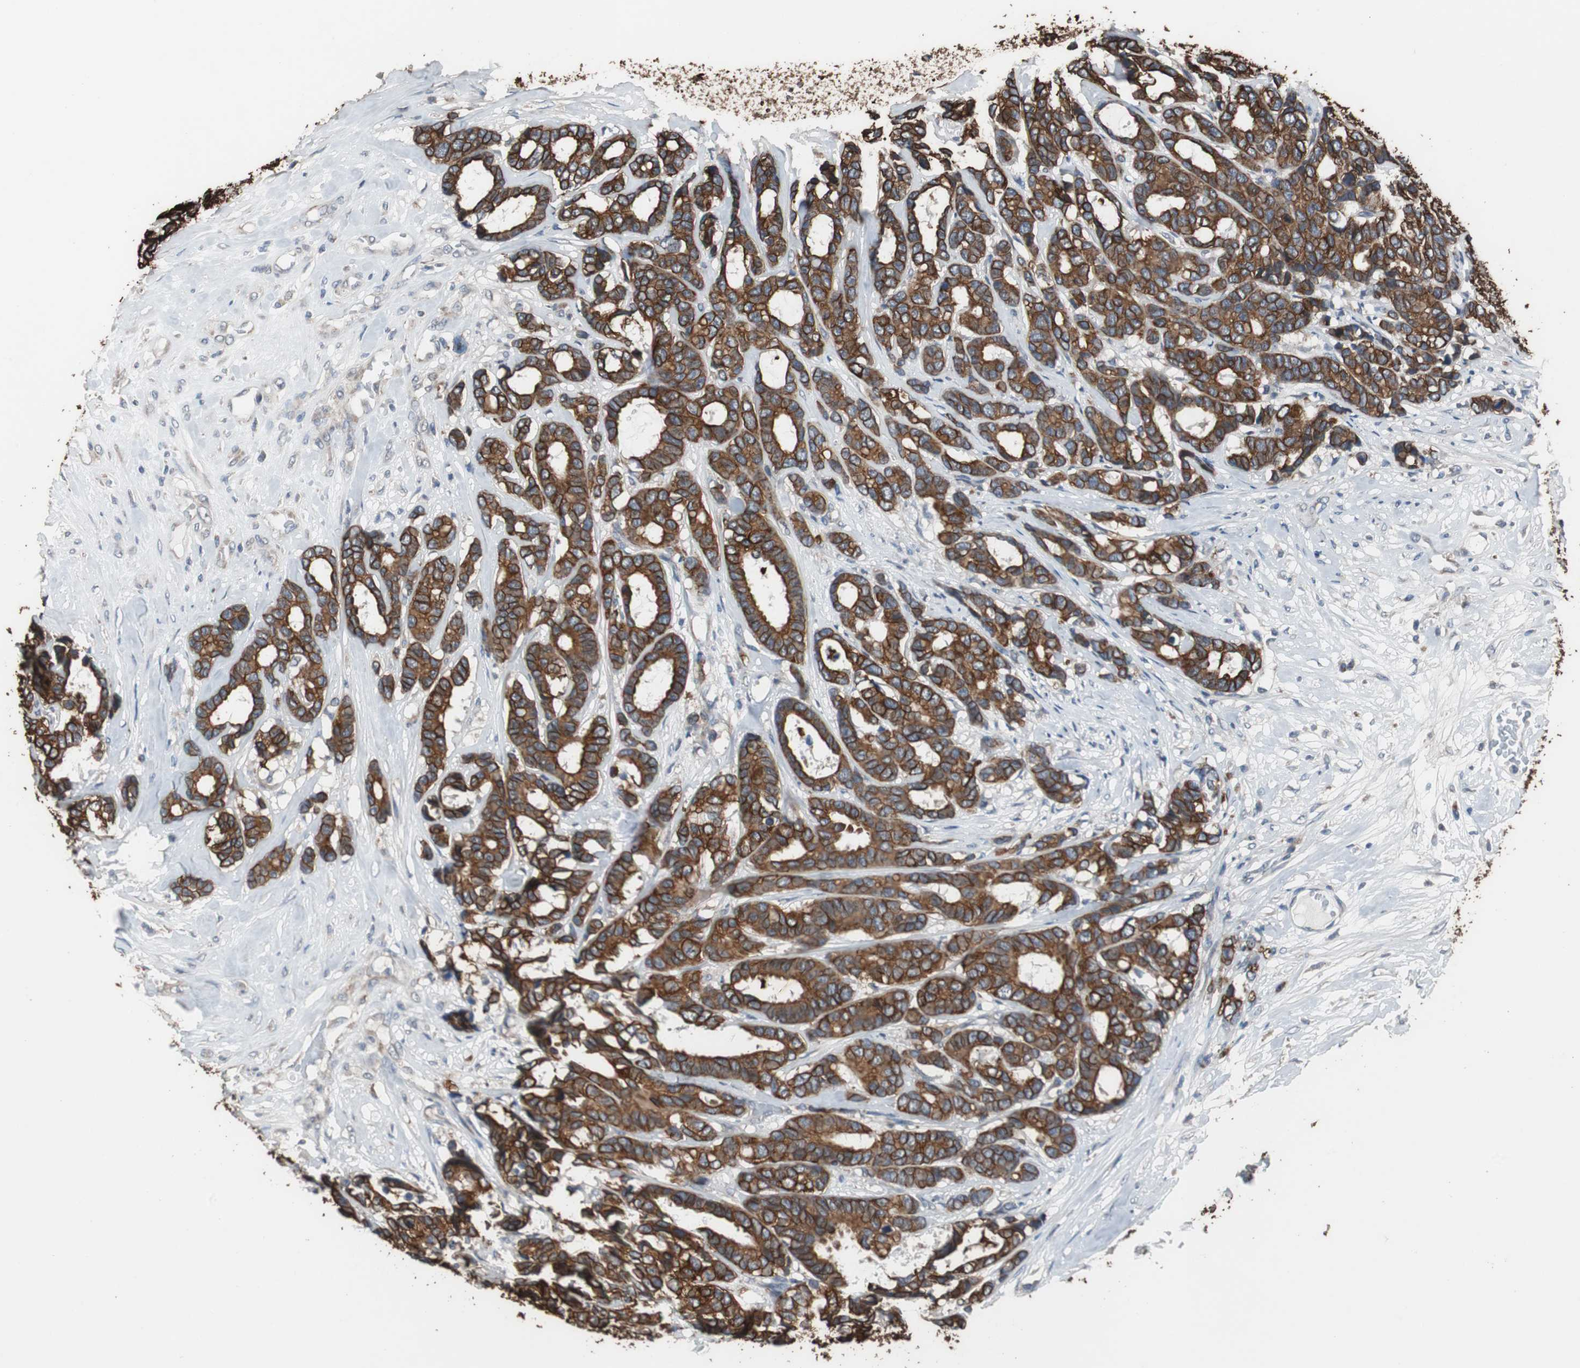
{"staining": {"intensity": "strong", "quantity": ">75%", "location": "cytoplasmic/membranous"}, "tissue": "breast cancer", "cell_type": "Tumor cells", "image_type": "cancer", "snomed": [{"axis": "morphology", "description": "Duct carcinoma"}, {"axis": "topography", "description": "Breast"}], "caption": "Infiltrating ductal carcinoma (breast) stained for a protein (brown) exhibits strong cytoplasmic/membranous positive staining in approximately >75% of tumor cells.", "gene": "USP10", "patient": {"sex": "female", "age": 87}}